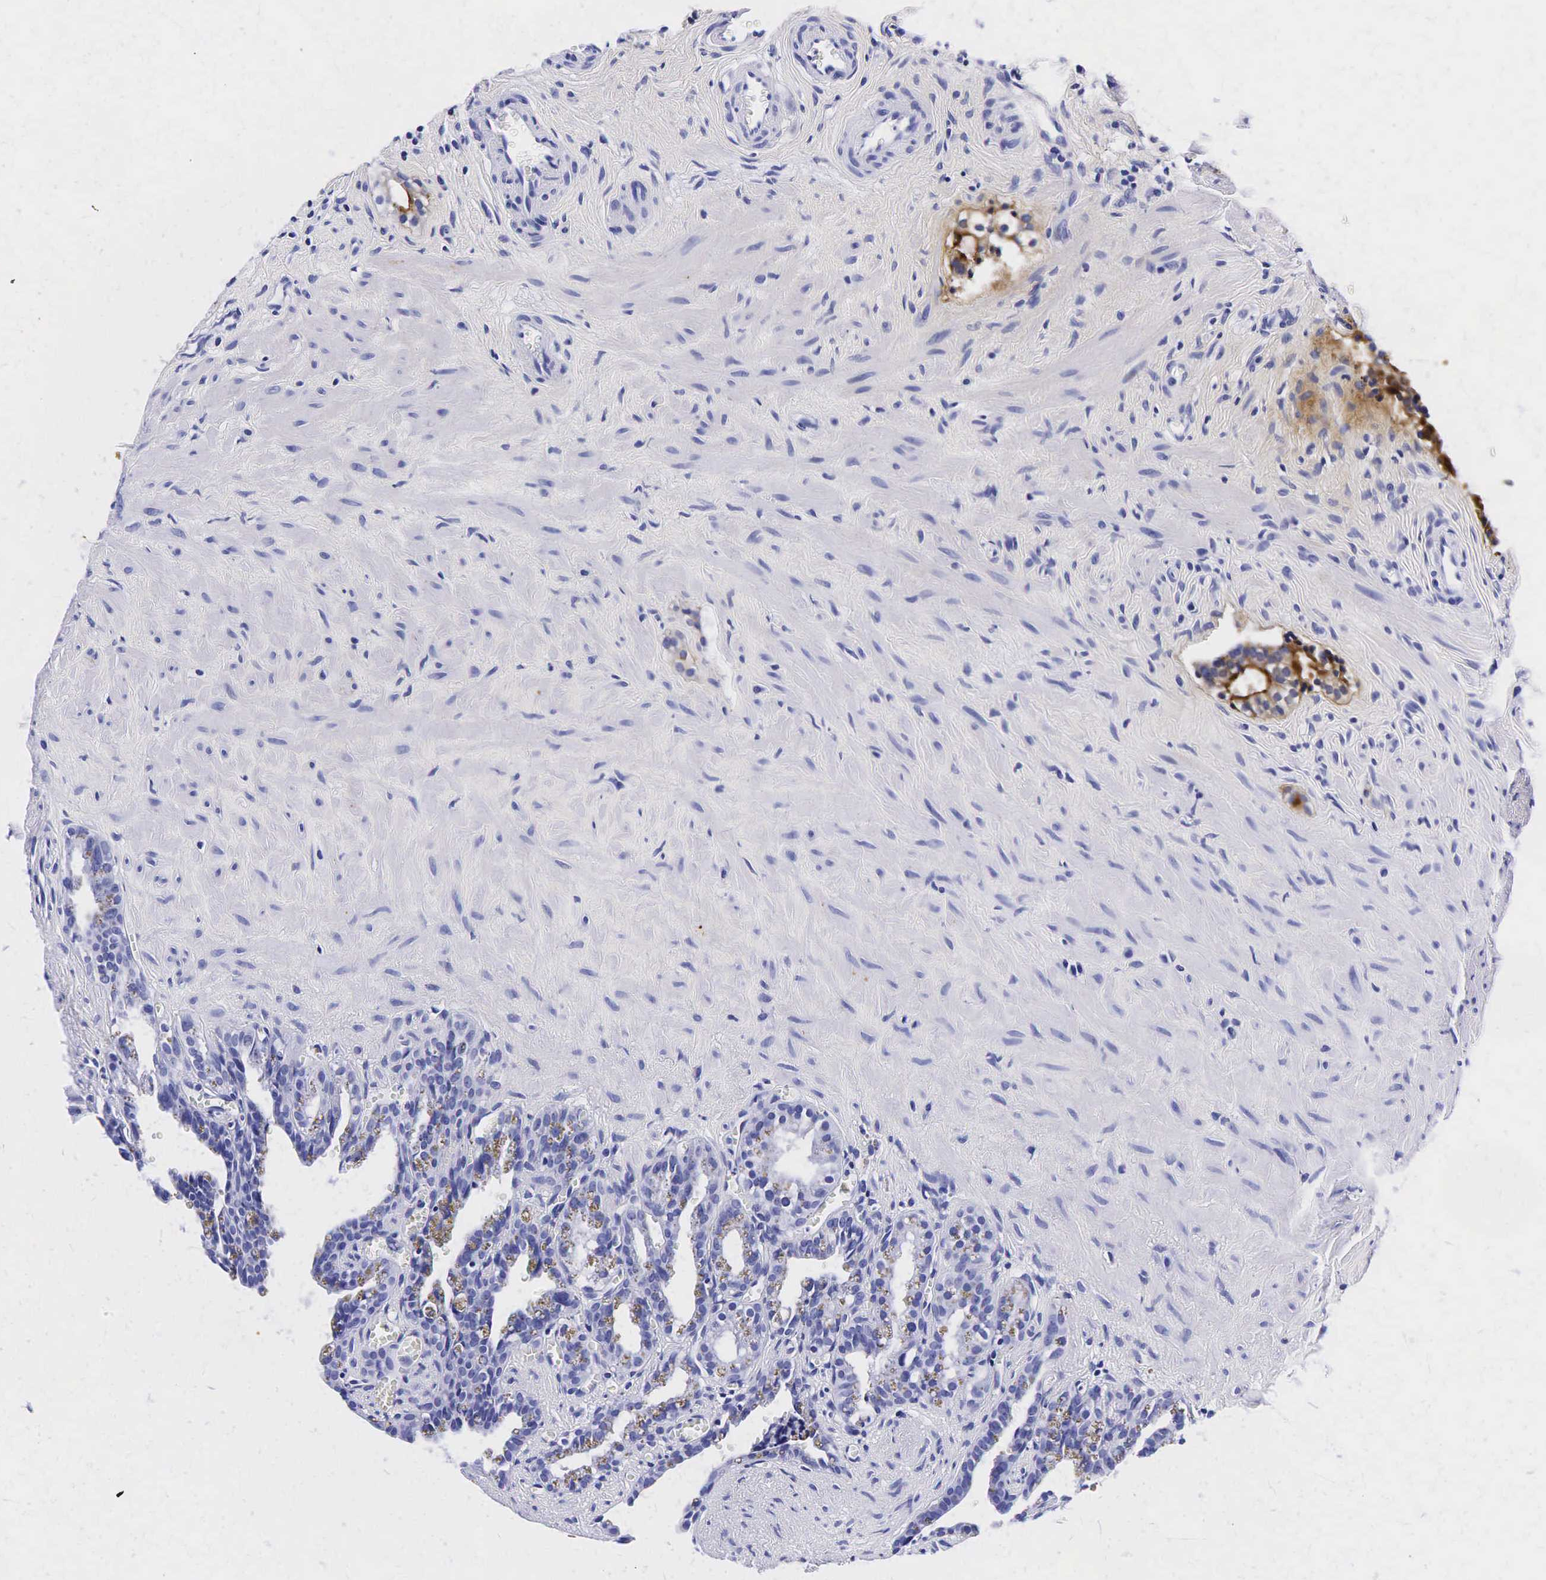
{"staining": {"intensity": "negative", "quantity": "none", "location": "none"}, "tissue": "seminal vesicle", "cell_type": "Glandular cells", "image_type": "normal", "snomed": [{"axis": "morphology", "description": "Normal tissue, NOS"}, {"axis": "topography", "description": "Seminal veicle"}], "caption": "There is no significant expression in glandular cells of seminal vesicle.", "gene": "ACP3", "patient": {"sex": "male", "age": 60}}